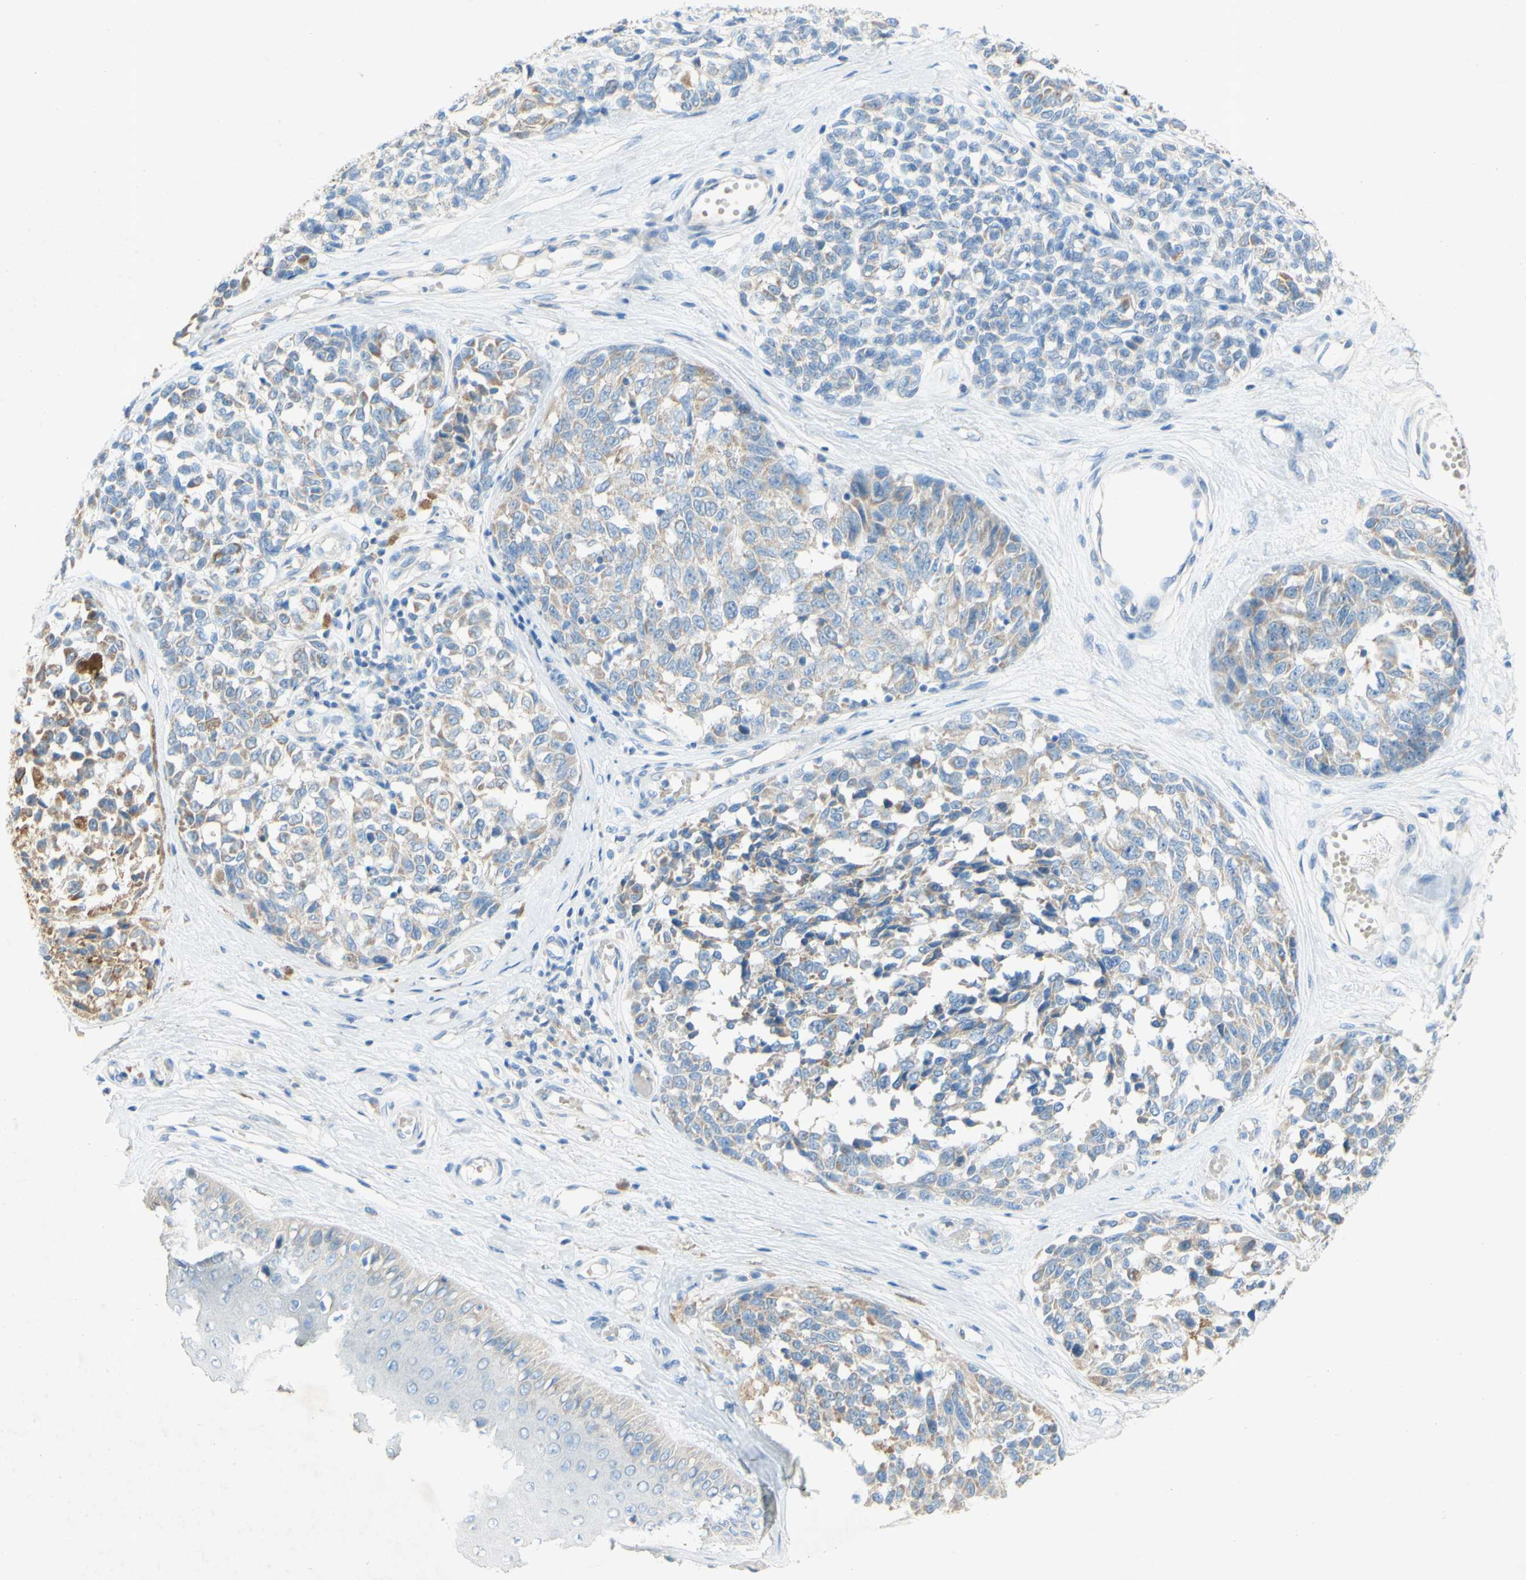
{"staining": {"intensity": "negative", "quantity": "none", "location": "none"}, "tissue": "melanoma", "cell_type": "Tumor cells", "image_type": "cancer", "snomed": [{"axis": "morphology", "description": "Malignant melanoma, NOS"}, {"axis": "topography", "description": "Skin"}], "caption": "This is a image of immunohistochemistry (IHC) staining of malignant melanoma, which shows no expression in tumor cells. (DAB (3,3'-diaminobenzidine) IHC visualized using brightfield microscopy, high magnification).", "gene": "ACADL", "patient": {"sex": "female", "age": 64}}